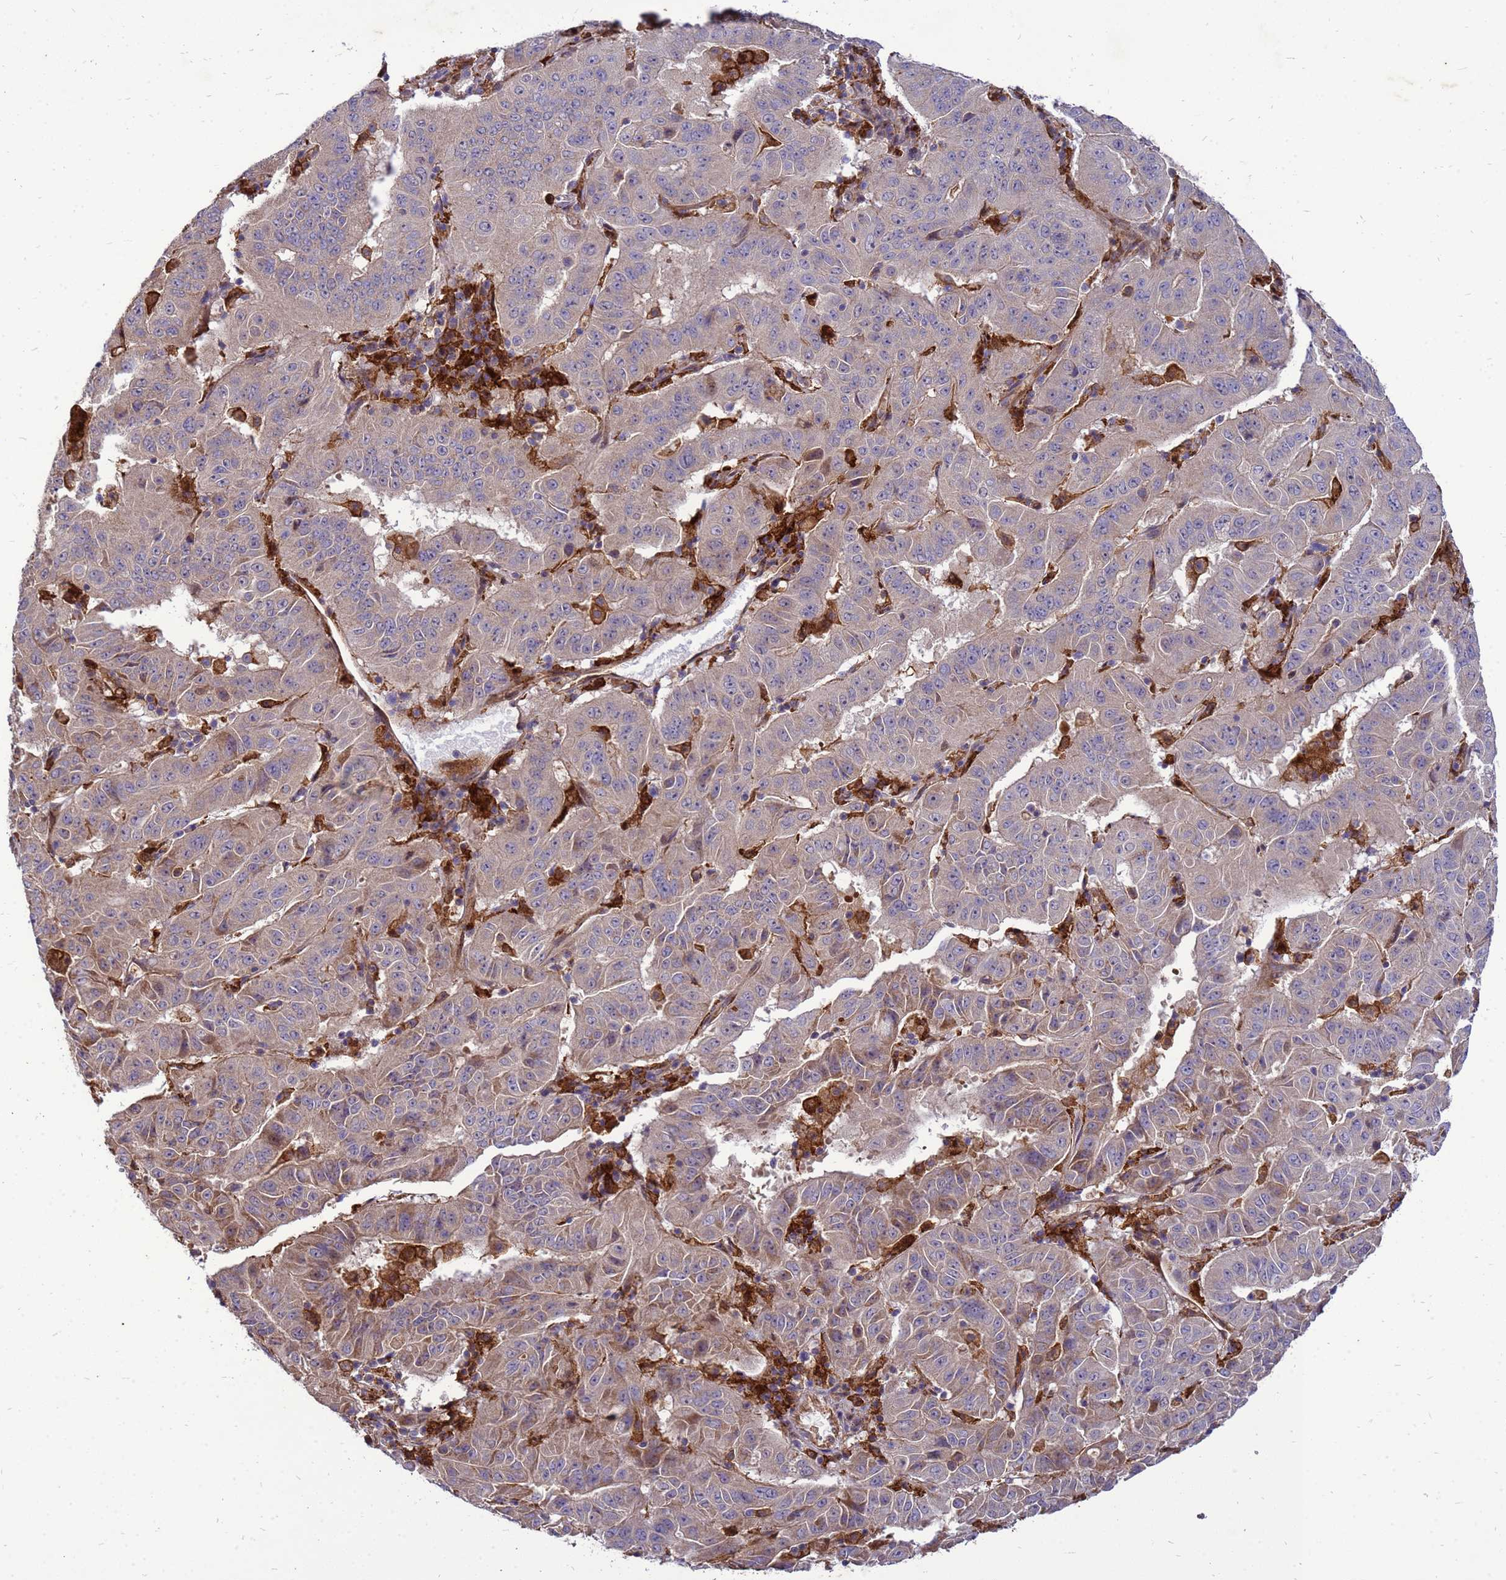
{"staining": {"intensity": "weak", "quantity": ">75%", "location": "cytoplasmic/membranous"}, "tissue": "pancreatic cancer", "cell_type": "Tumor cells", "image_type": "cancer", "snomed": [{"axis": "morphology", "description": "Adenocarcinoma, NOS"}, {"axis": "topography", "description": "Pancreas"}], "caption": "A brown stain shows weak cytoplasmic/membranous staining of a protein in pancreatic adenocarcinoma tumor cells.", "gene": "RNF215", "patient": {"sex": "male", "age": 63}}